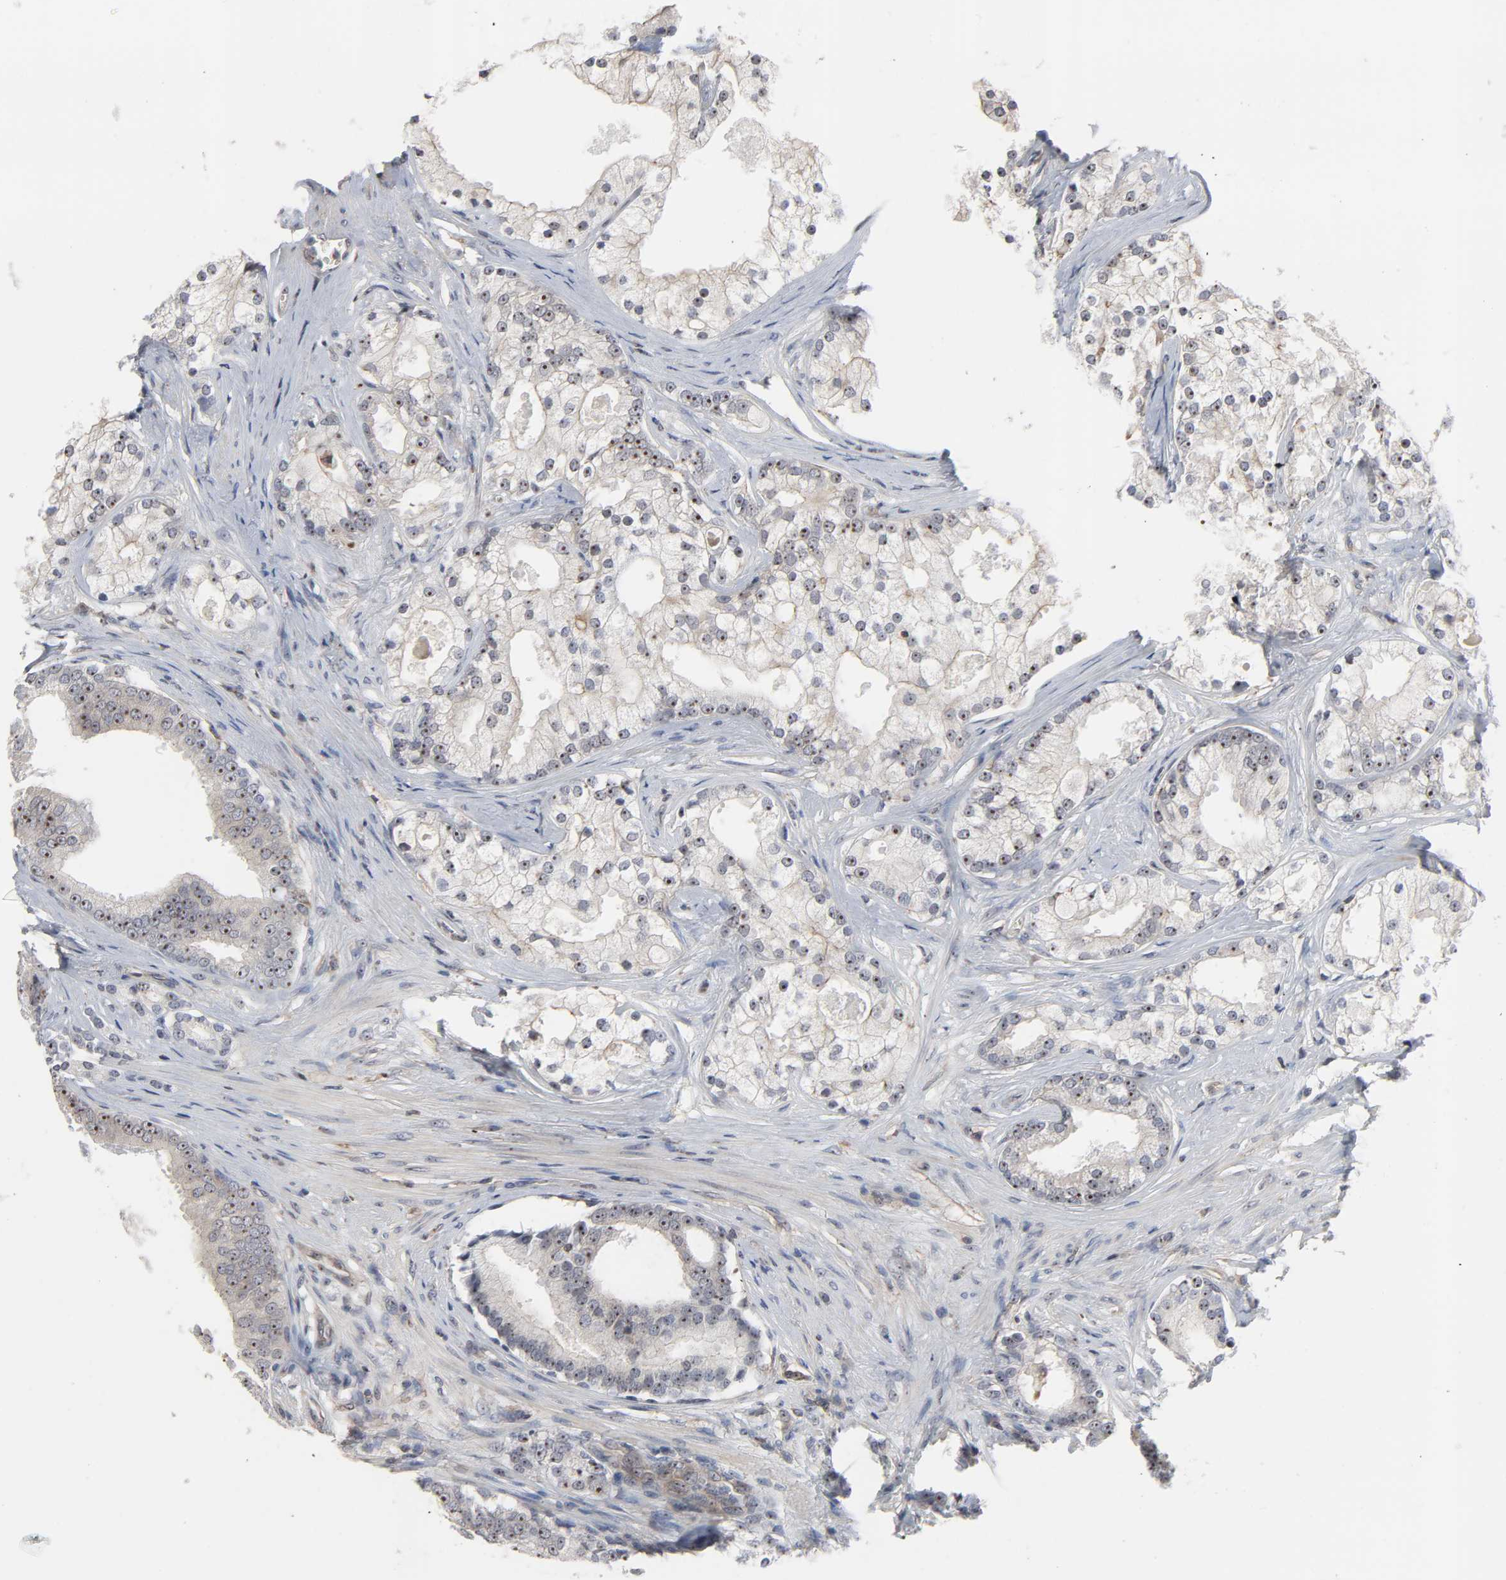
{"staining": {"intensity": "weak", "quantity": "<25%", "location": "cytoplasmic/membranous,nuclear"}, "tissue": "prostate cancer", "cell_type": "Tumor cells", "image_type": "cancer", "snomed": [{"axis": "morphology", "description": "Adenocarcinoma, Low grade"}, {"axis": "topography", "description": "Prostate"}], "caption": "A high-resolution photomicrograph shows IHC staining of prostate adenocarcinoma (low-grade), which displays no significant expression in tumor cells.", "gene": "DDX10", "patient": {"sex": "male", "age": 58}}